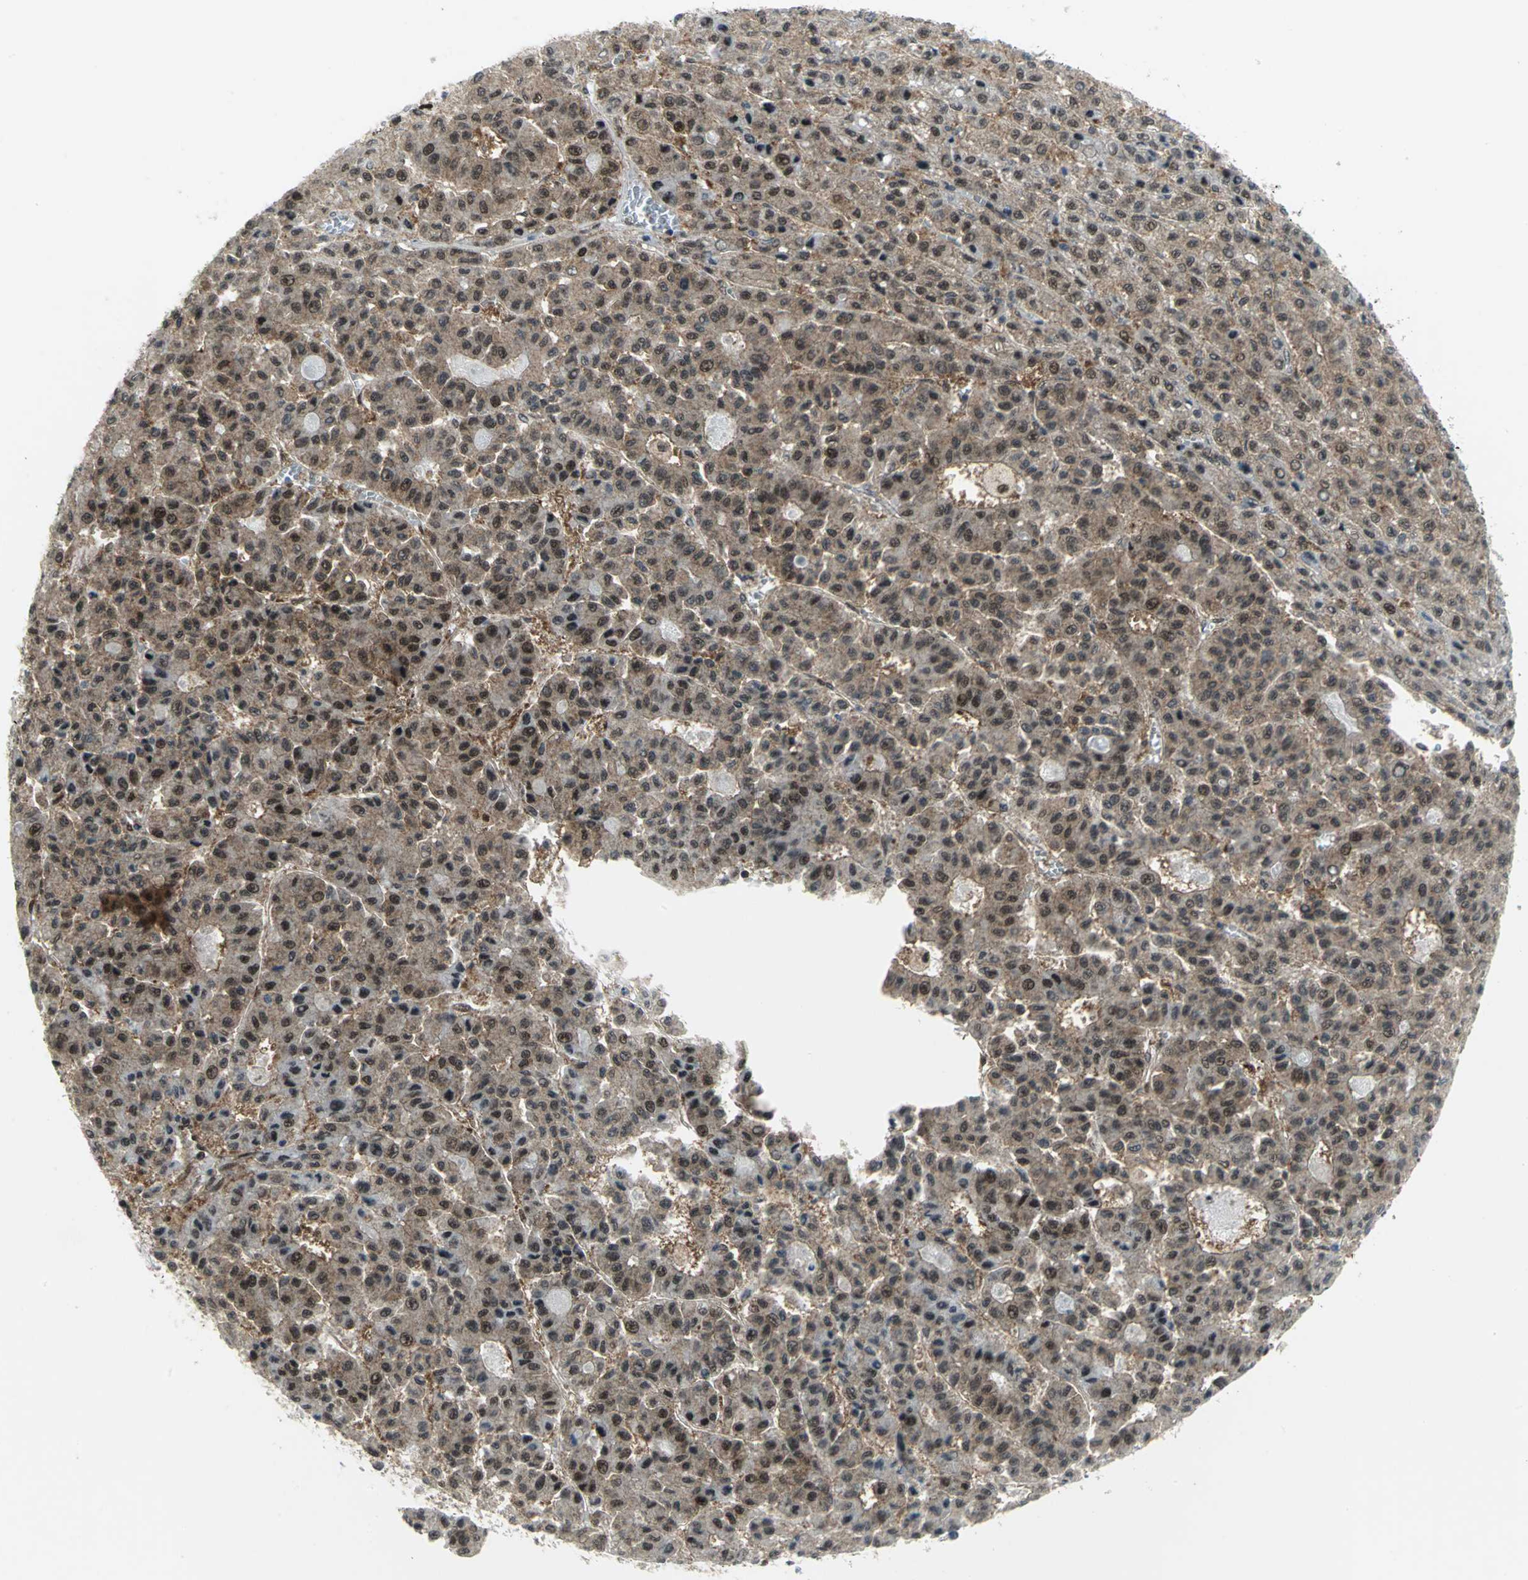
{"staining": {"intensity": "moderate", "quantity": "25%-75%", "location": "cytoplasmic/membranous,nuclear"}, "tissue": "liver cancer", "cell_type": "Tumor cells", "image_type": "cancer", "snomed": [{"axis": "morphology", "description": "Carcinoma, Hepatocellular, NOS"}, {"axis": "topography", "description": "Liver"}], "caption": "Immunohistochemistry (IHC) image of neoplastic tissue: human liver cancer stained using immunohistochemistry (IHC) exhibits medium levels of moderate protein expression localized specifically in the cytoplasmic/membranous and nuclear of tumor cells, appearing as a cytoplasmic/membranous and nuclear brown color.", "gene": "PSMA4", "patient": {"sex": "male", "age": 70}}